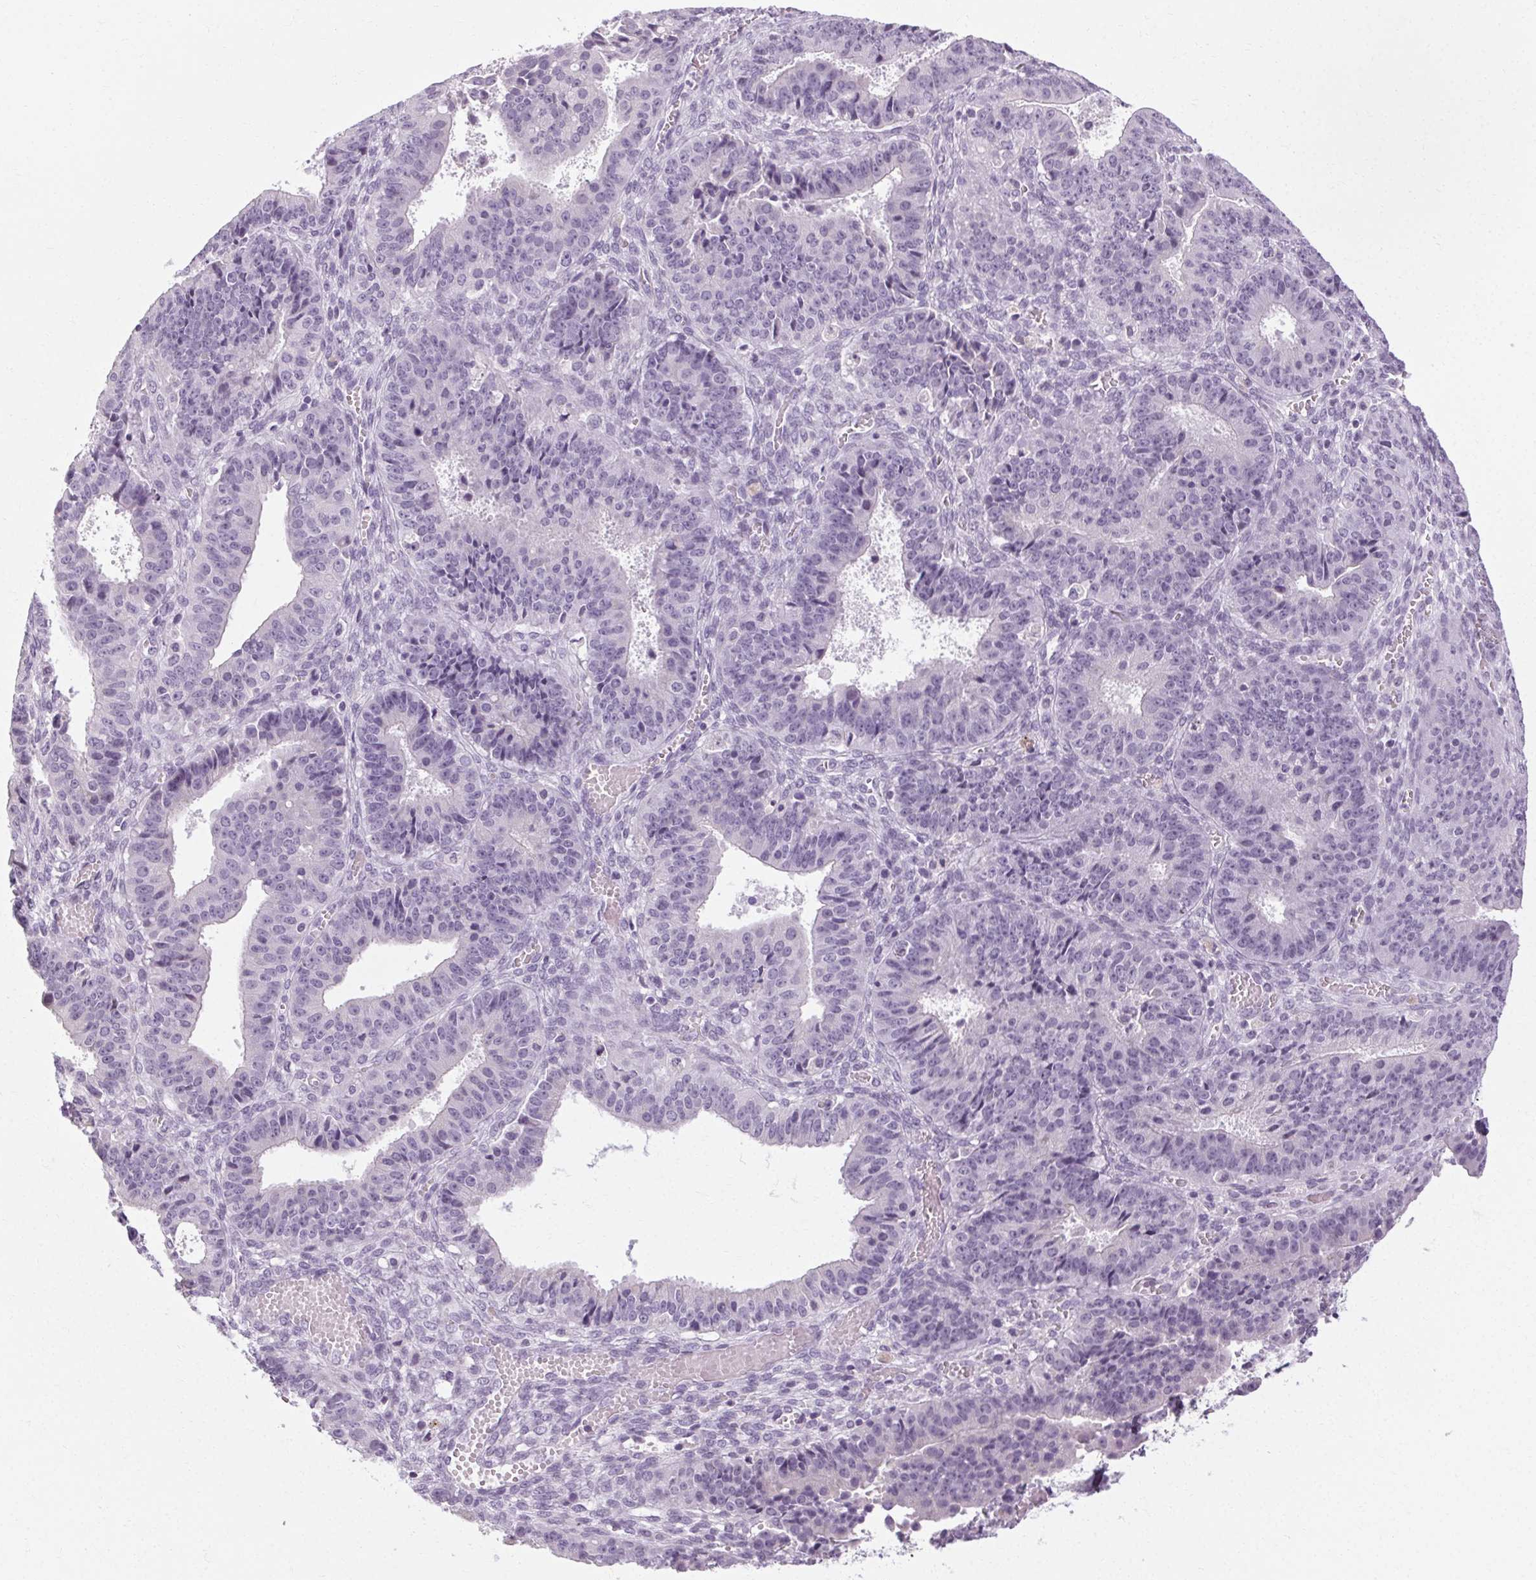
{"staining": {"intensity": "negative", "quantity": "none", "location": "none"}, "tissue": "ovarian cancer", "cell_type": "Tumor cells", "image_type": "cancer", "snomed": [{"axis": "morphology", "description": "Carcinoma, endometroid"}, {"axis": "topography", "description": "Ovary"}], "caption": "High magnification brightfield microscopy of ovarian cancer (endometroid carcinoma) stained with DAB (3,3'-diaminobenzidine) (brown) and counterstained with hematoxylin (blue): tumor cells show no significant staining.", "gene": "POMC", "patient": {"sex": "female", "age": 42}}